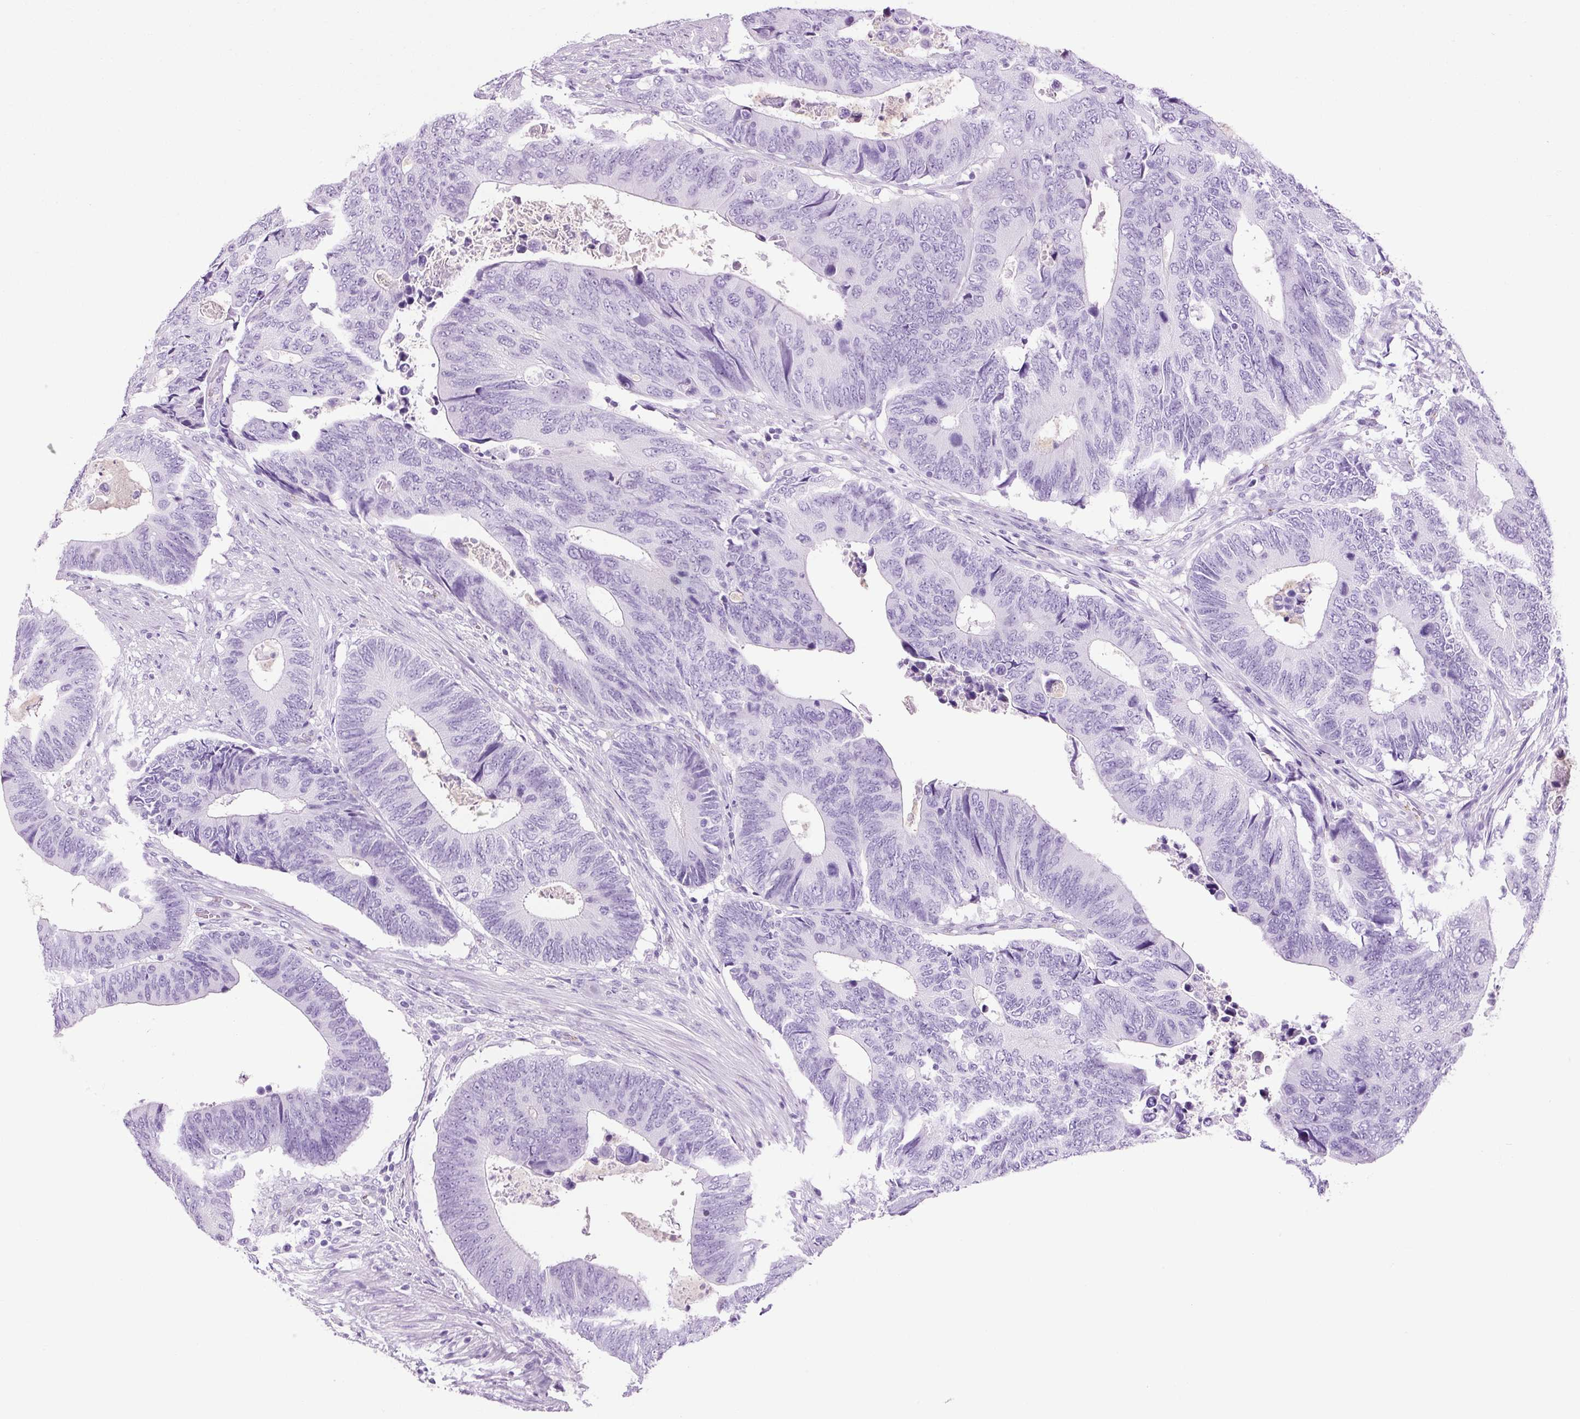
{"staining": {"intensity": "negative", "quantity": "none", "location": "none"}, "tissue": "colorectal cancer", "cell_type": "Tumor cells", "image_type": "cancer", "snomed": [{"axis": "morphology", "description": "Adenocarcinoma, NOS"}, {"axis": "topography", "description": "Colon"}], "caption": "Colorectal cancer (adenocarcinoma) was stained to show a protein in brown. There is no significant positivity in tumor cells.", "gene": "ADSS1", "patient": {"sex": "male", "age": 87}}